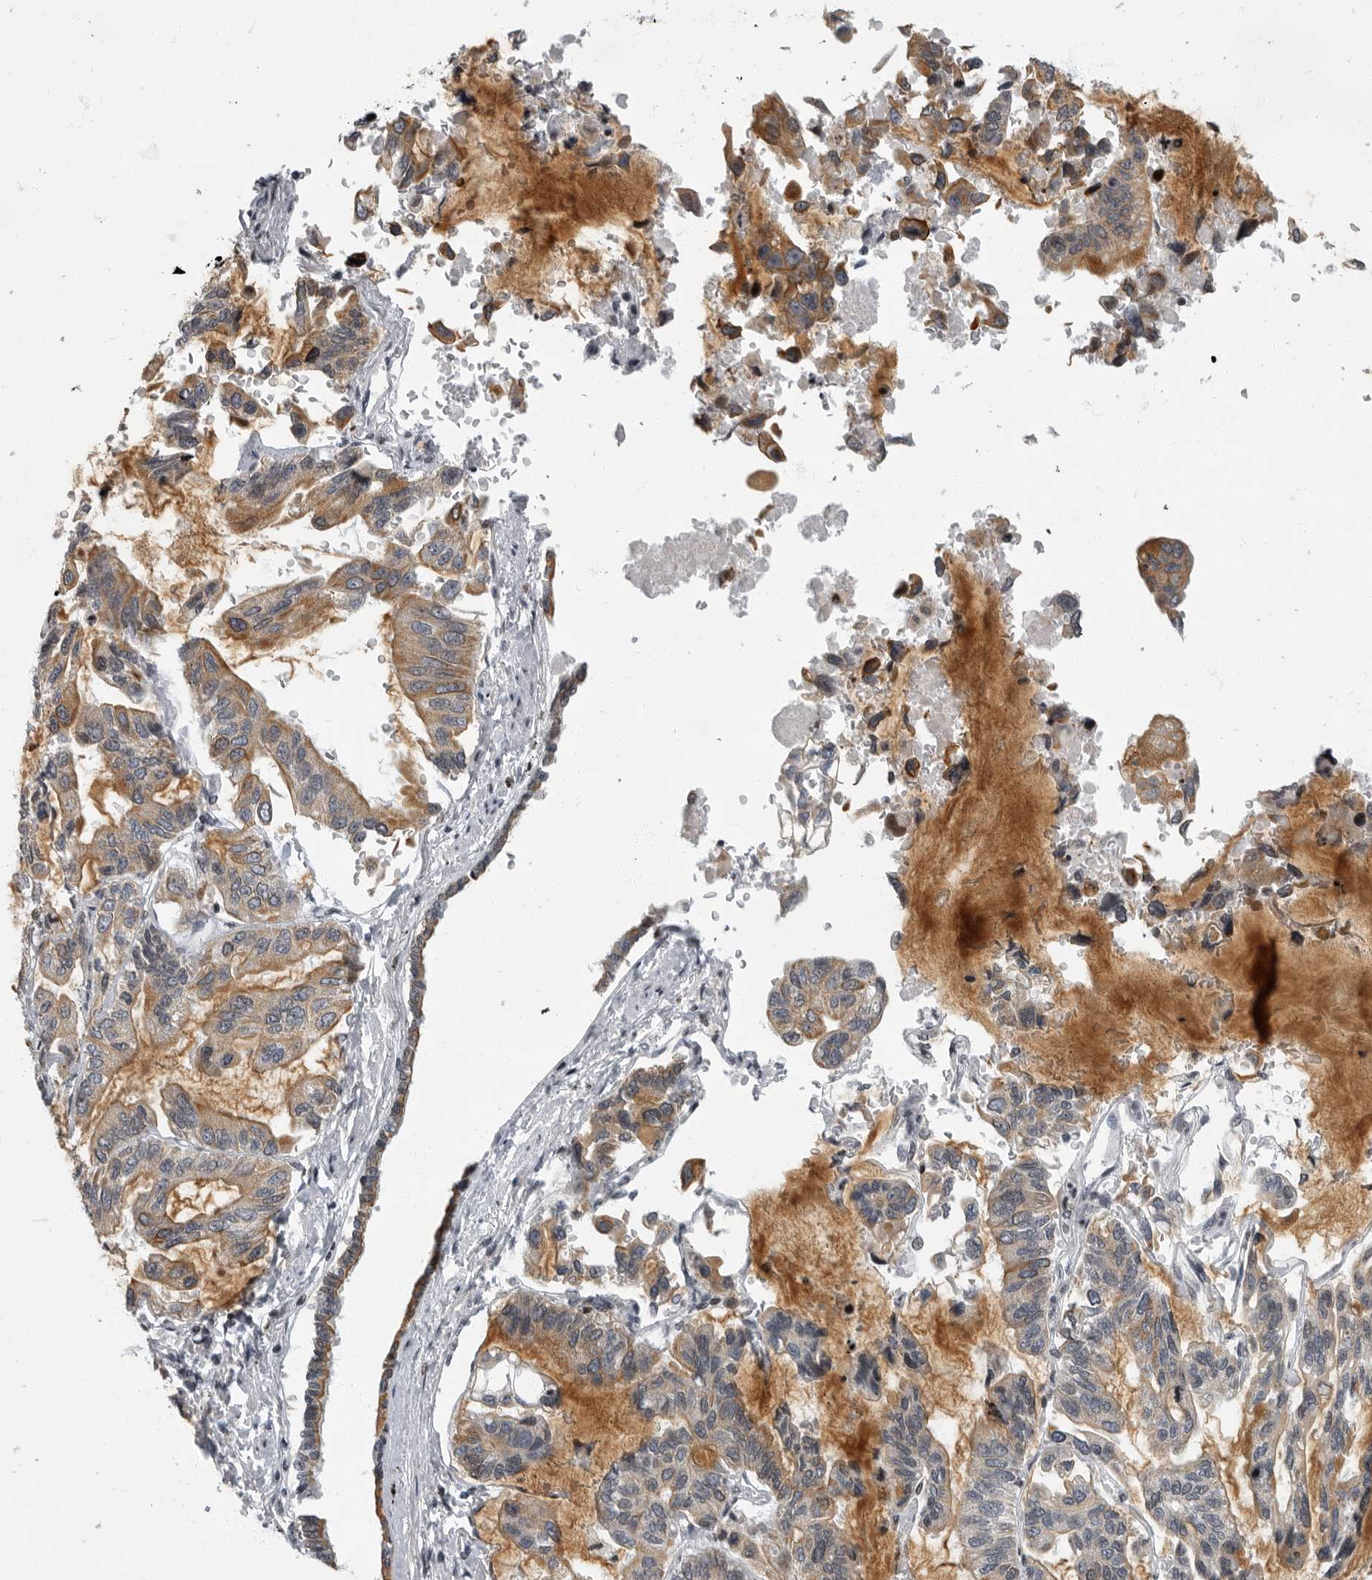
{"staining": {"intensity": "moderate", "quantity": "25%-75%", "location": "cytoplasmic/membranous"}, "tissue": "lung cancer", "cell_type": "Tumor cells", "image_type": "cancer", "snomed": [{"axis": "morphology", "description": "Adenocarcinoma, NOS"}, {"axis": "topography", "description": "Lung"}], "caption": "This histopathology image displays lung cancer stained with IHC to label a protein in brown. The cytoplasmic/membranous of tumor cells show moderate positivity for the protein. Nuclei are counter-stained blue.", "gene": "EVI5", "patient": {"sex": "male", "age": 64}}